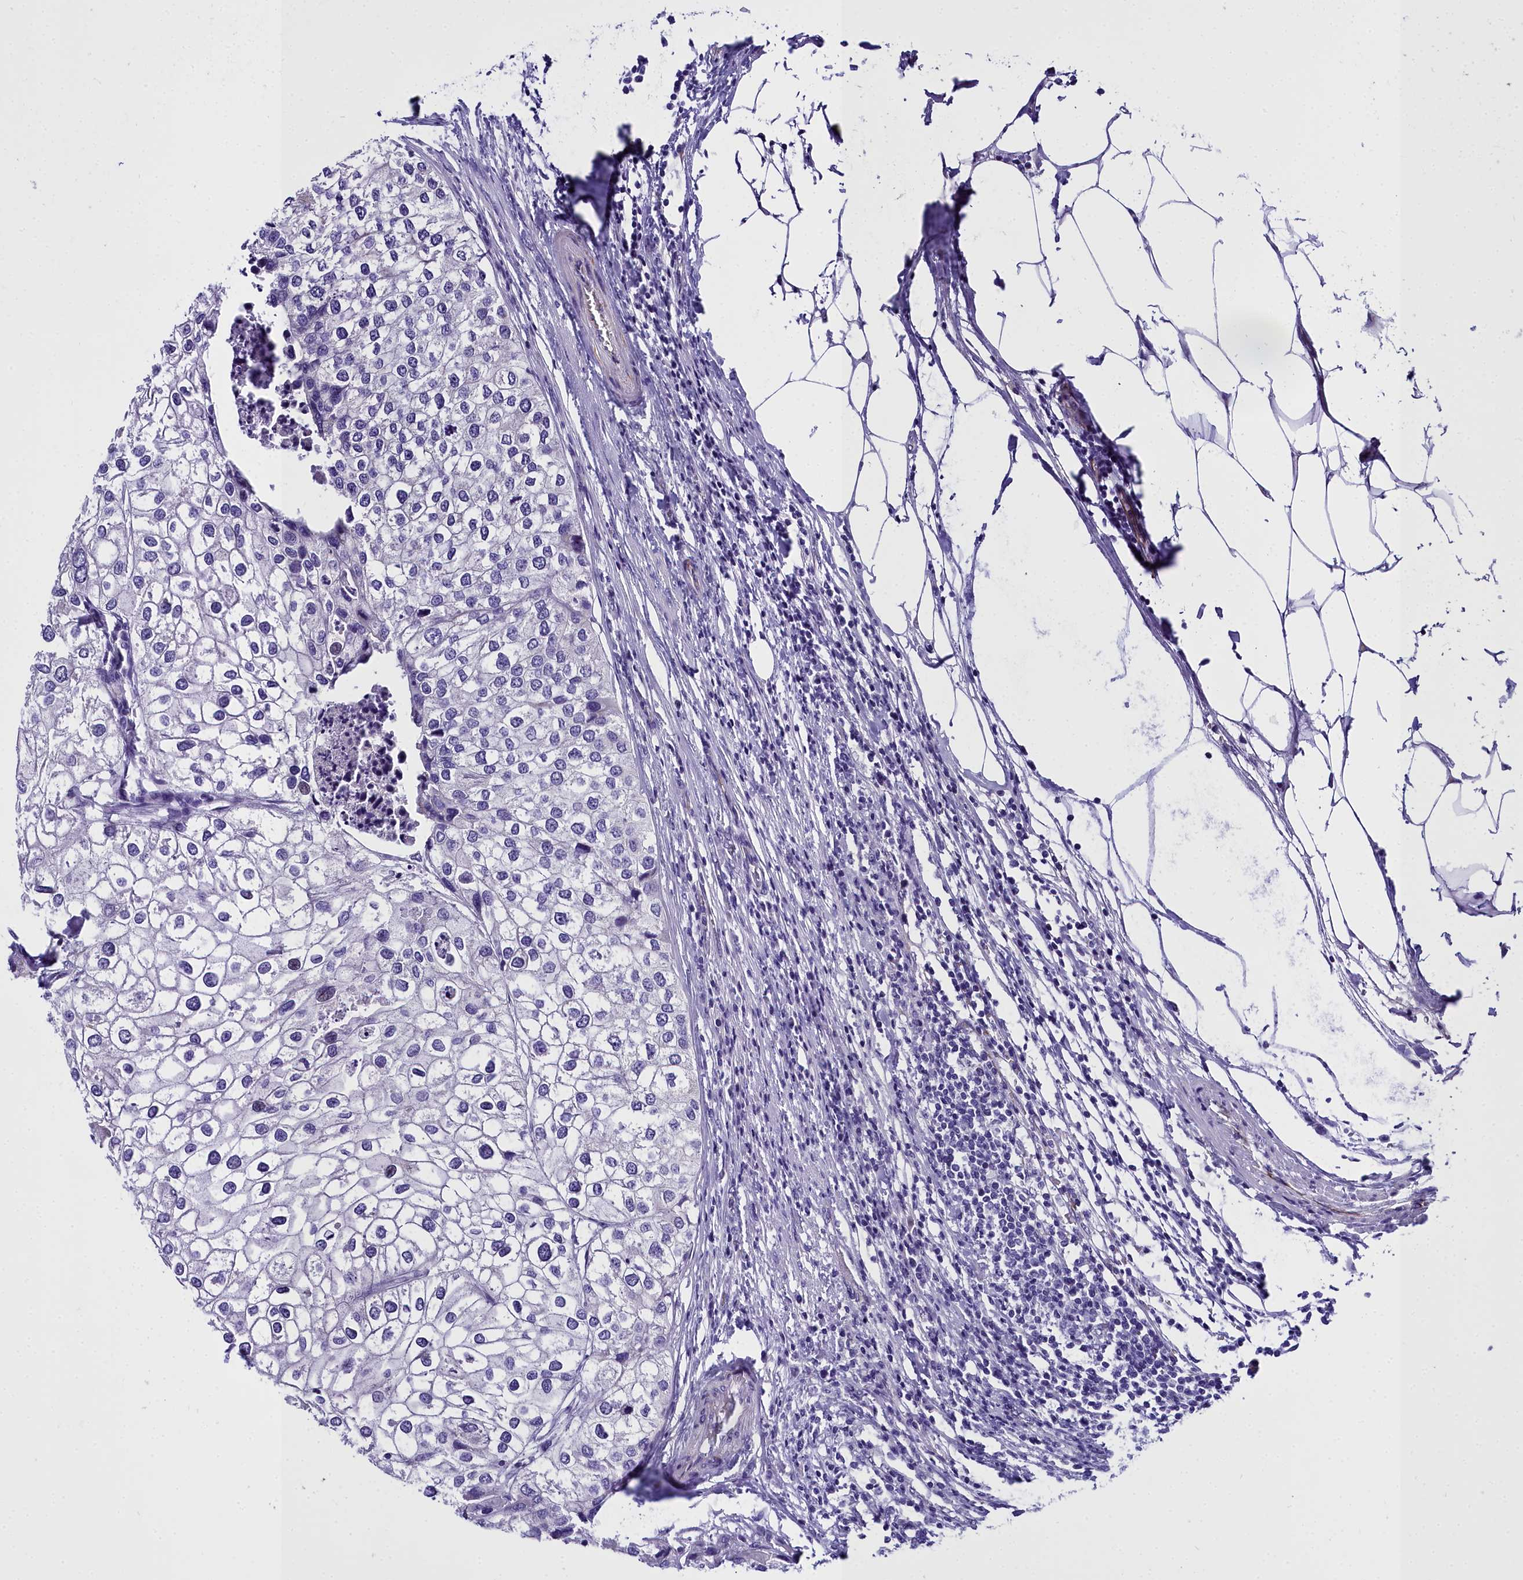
{"staining": {"intensity": "negative", "quantity": "none", "location": "none"}, "tissue": "urothelial cancer", "cell_type": "Tumor cells", "image_type": "cancer", "snomed": [{"axis": "morphology", "description": "Urothelial carcinoma, High grade"}, {"axis": "topography", "description": "Urinary bladder"}], "caption": "This is an IHC image of human urothelial cancer. There is no positivity in tumor cells.", "gene": "TIMM22", "patient": {"sex": "male", "age": 64}}